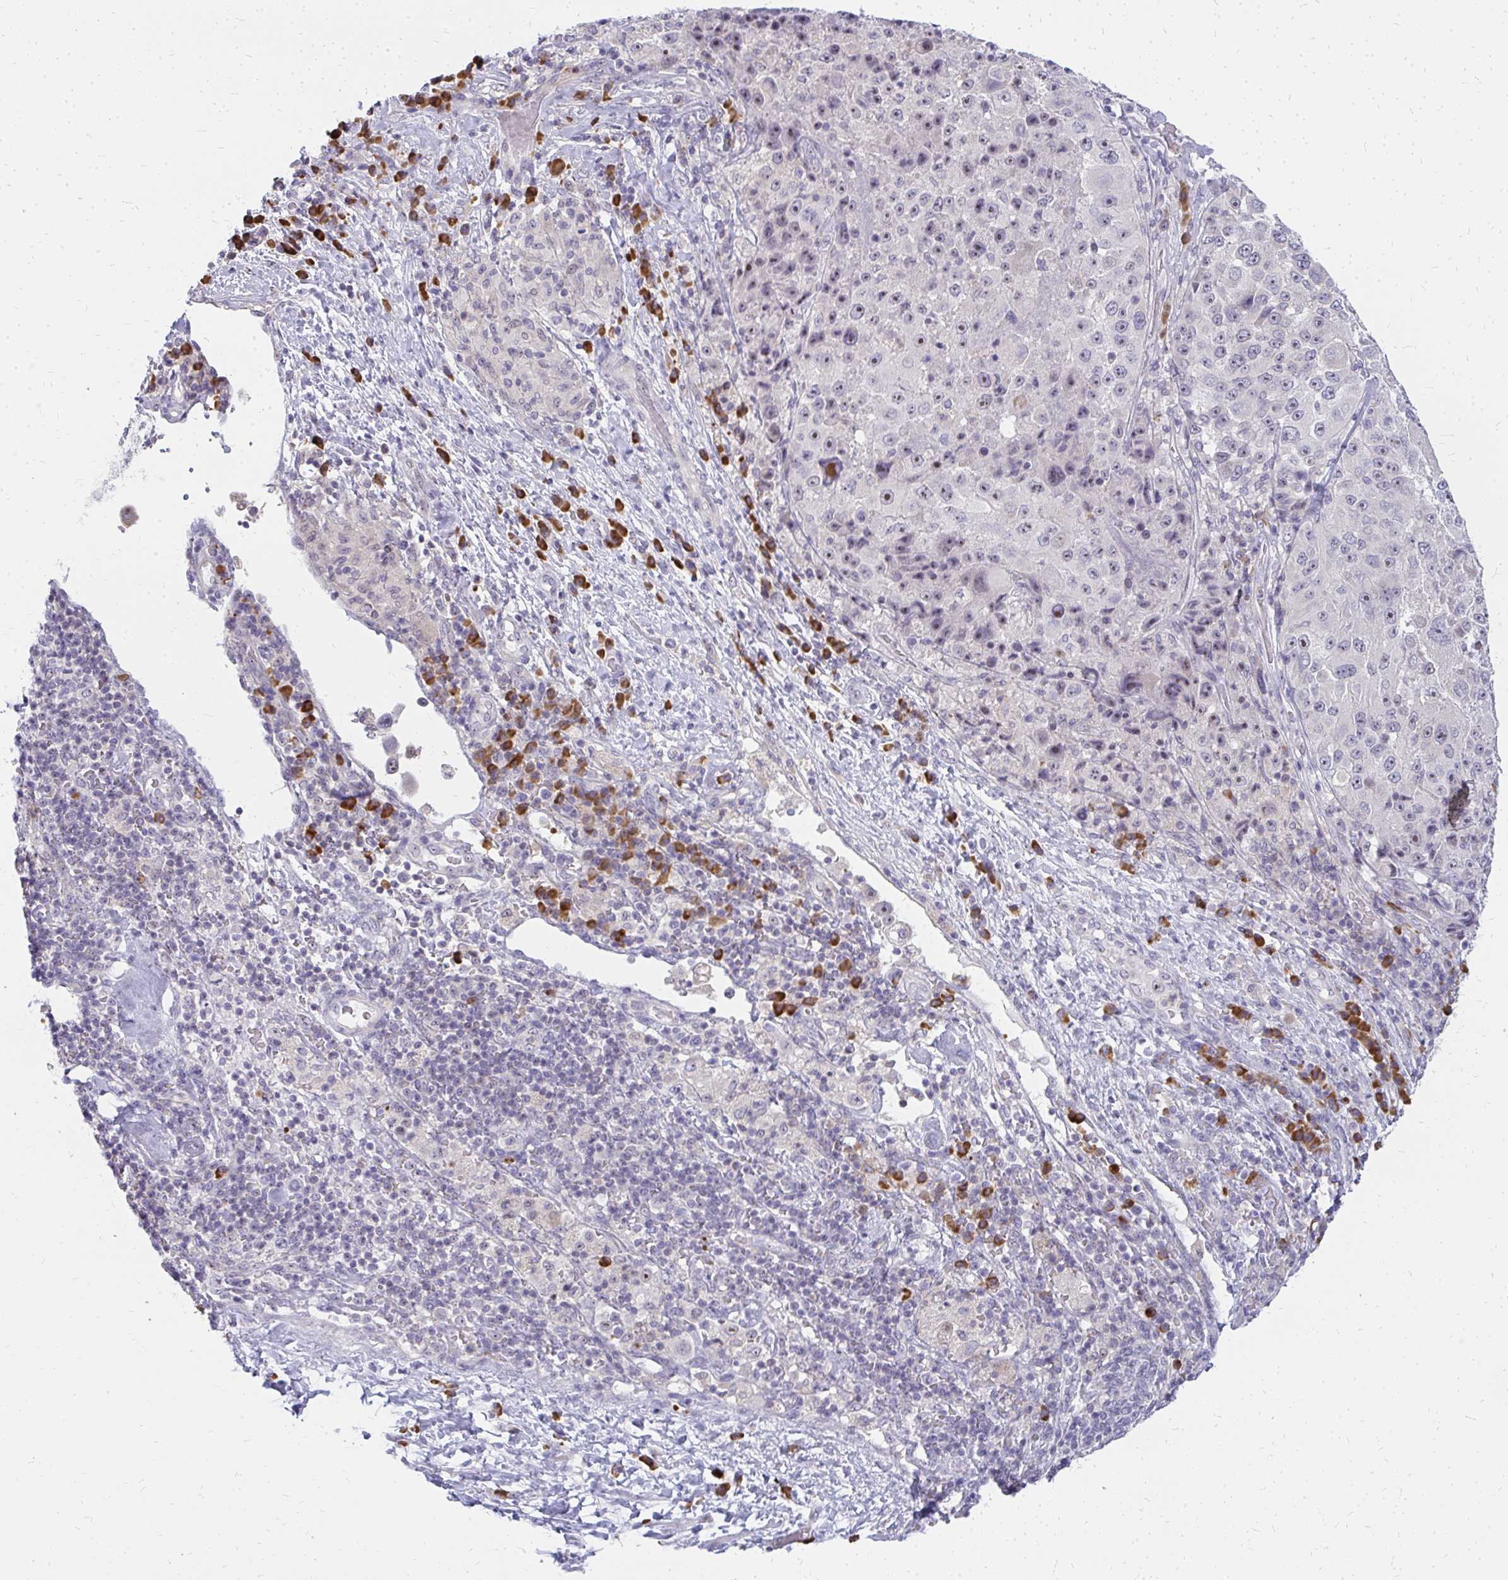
{"staining": {"intensity": "moderate", "quantity": "25%-75%", "location": "nuclear"}, "tissue": "melanoma", "cell_type": "Tumor cells", "image_type": "cancer", "snomed": [{"axis": "morphology", "description": "Malignant melanoma, Metastatic site"}, {"axis": "topography", "description": "Lymph node"}], "caption": "Protein expression analysis of human melanoma reveals moderate nuclear positivity in about 25%-75% of tumor cells.", "gene": "FAM9A", "patient": {"sex": "male", "age": 62}}